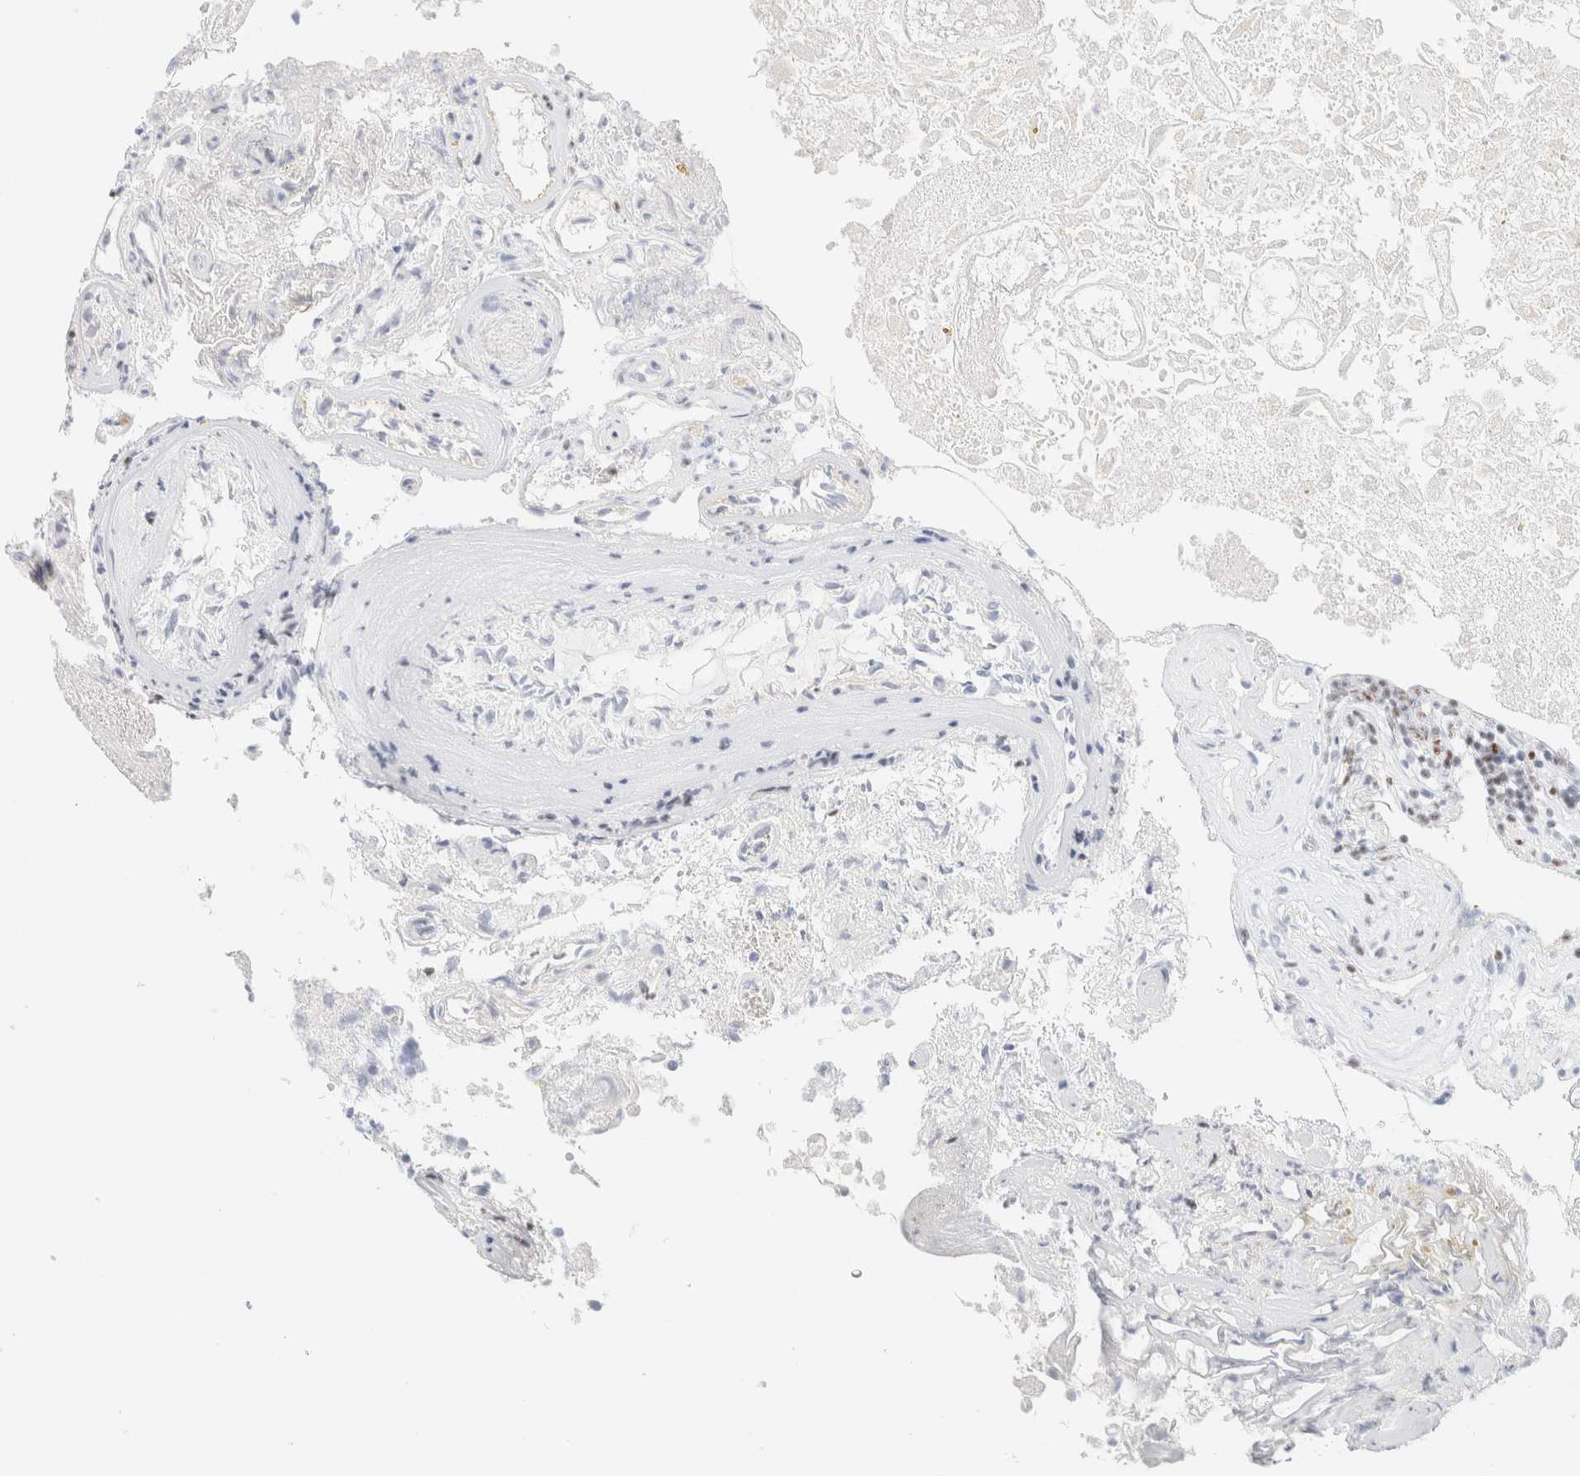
{"staining": {"intensity": "negative", "quantity": "none", "location": "none"}, "tissue": "glioma", "cell_type": "Tumor cells", "image_type": "cancer", "snomed": [{"axis": "morphology", "description": "Glioma, malignant, High grade"}, {"axis": "topography", "description": "Brain"}], "caption": "An immunohistochemistry (IHC) histopathology image of glioma is shown. There is no staining in tumor cells of glioma. Brightfield microscopy of immunohistochemistry (IHC) stained with DAB (3,3'-diaminobenzidine) (brown) and hematoxylin (blue), captured at high magnification.", "gene": "IKZF3", "patient": {"sex": "female", "age": 59}}